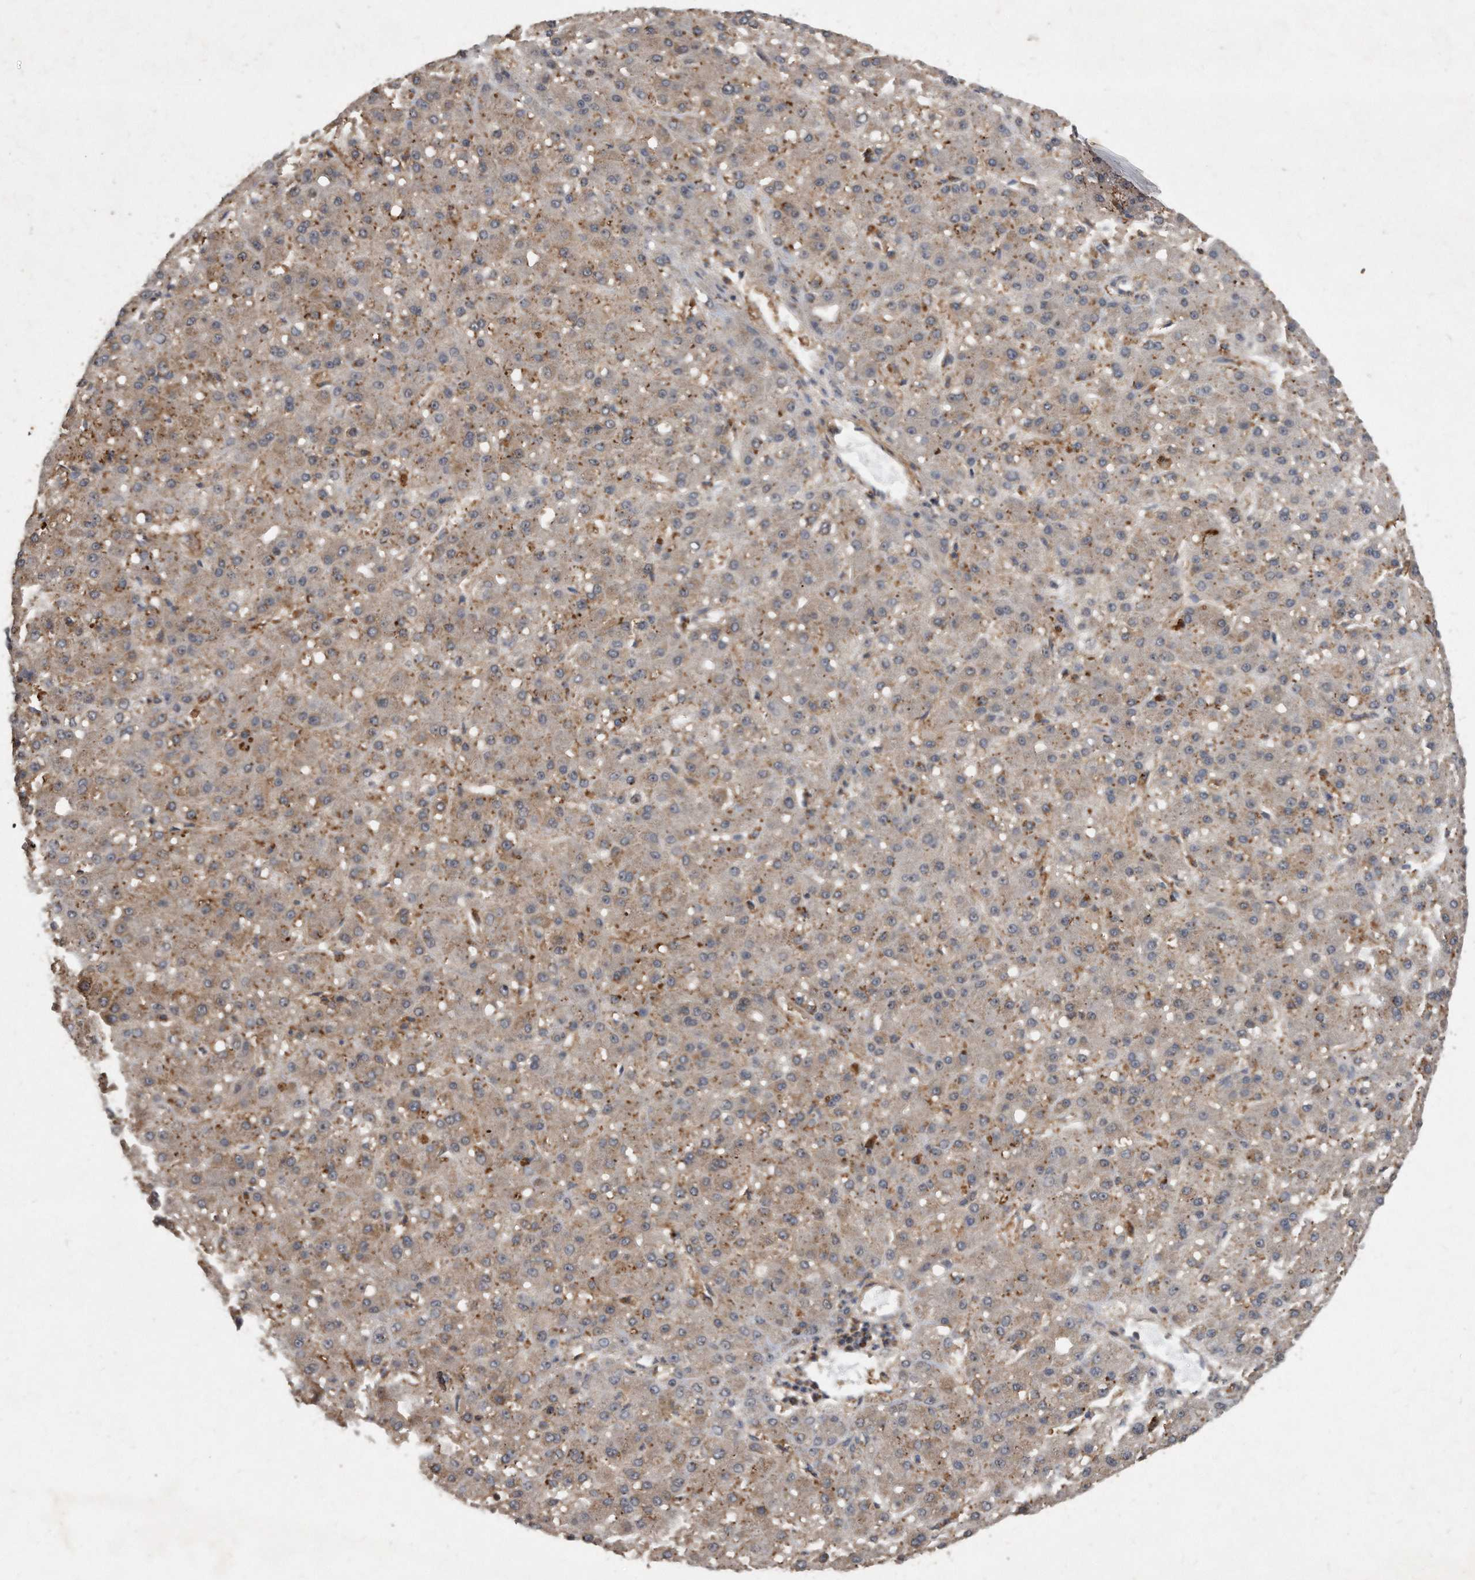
{"staining": {"intensity": "weak", "quantity": ">75%", "location": "cytoplasmic/membranous"}, "tissue": "liver cancer", "cell_type": "Tumor cells", "image_type": "cancer", "snomed": [{"axis": "morphology", "description": "Carcinoma, Hepatocellular, NOS"}, {"axis": "topography", "description": "Liver"}], "caption": "Liver hepatocellular carcinoma stained with a protein marker displays weak staining in tumor cells.", "gene": "PGBD2", "patient": {"sex": "male", "age": 67}}